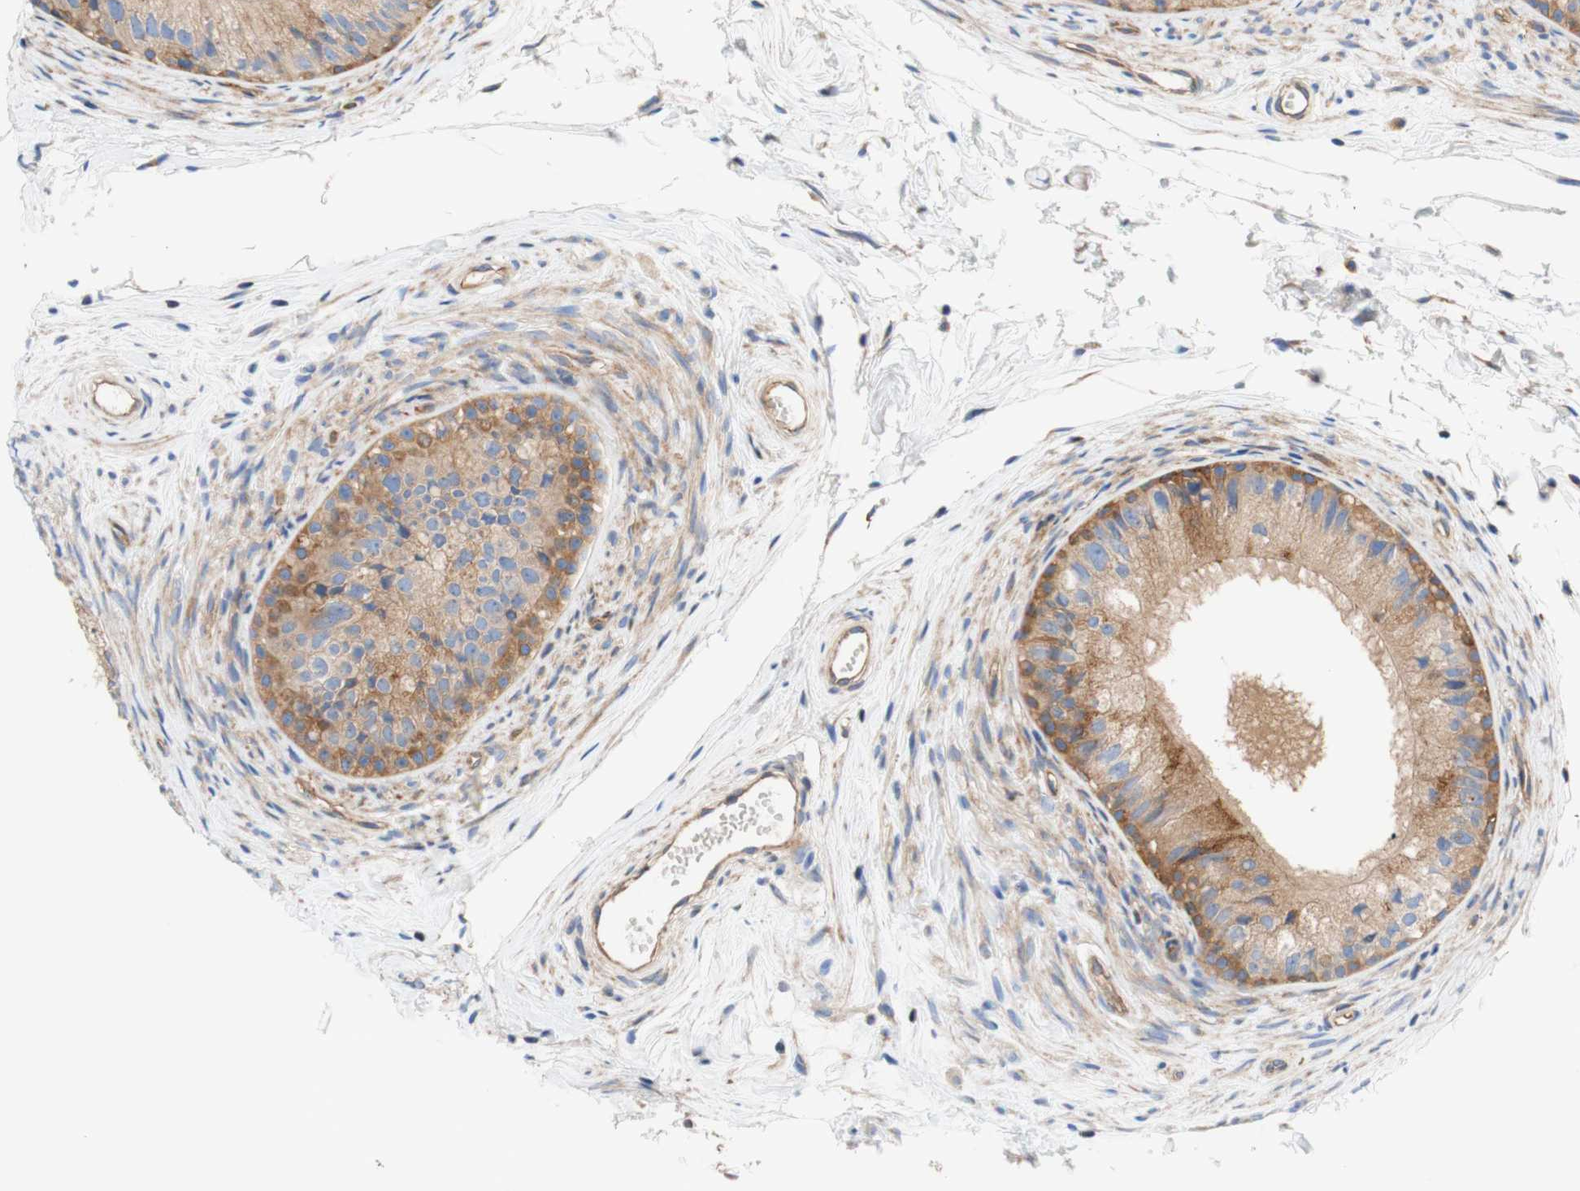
{"staining": {"intensity": "weak", "quantity": "25%-75%", "location": "cytoplasmic/membranous"}, "tissue": "epididymis", "cell_type": "Glandular cells", "image_type": "normal", "snomed": [{"axis": "morphology", "description": "Normal tissue, NOS"}, {"axis": "topography", "description": "Epididymis"}], "caption": "A brown stain shows weak cytoplasmic/membranous staining of a protein in glandular cells of normal epididymis.", "gene": "STOM", "patient": {"sex": "male", "age": 56}}